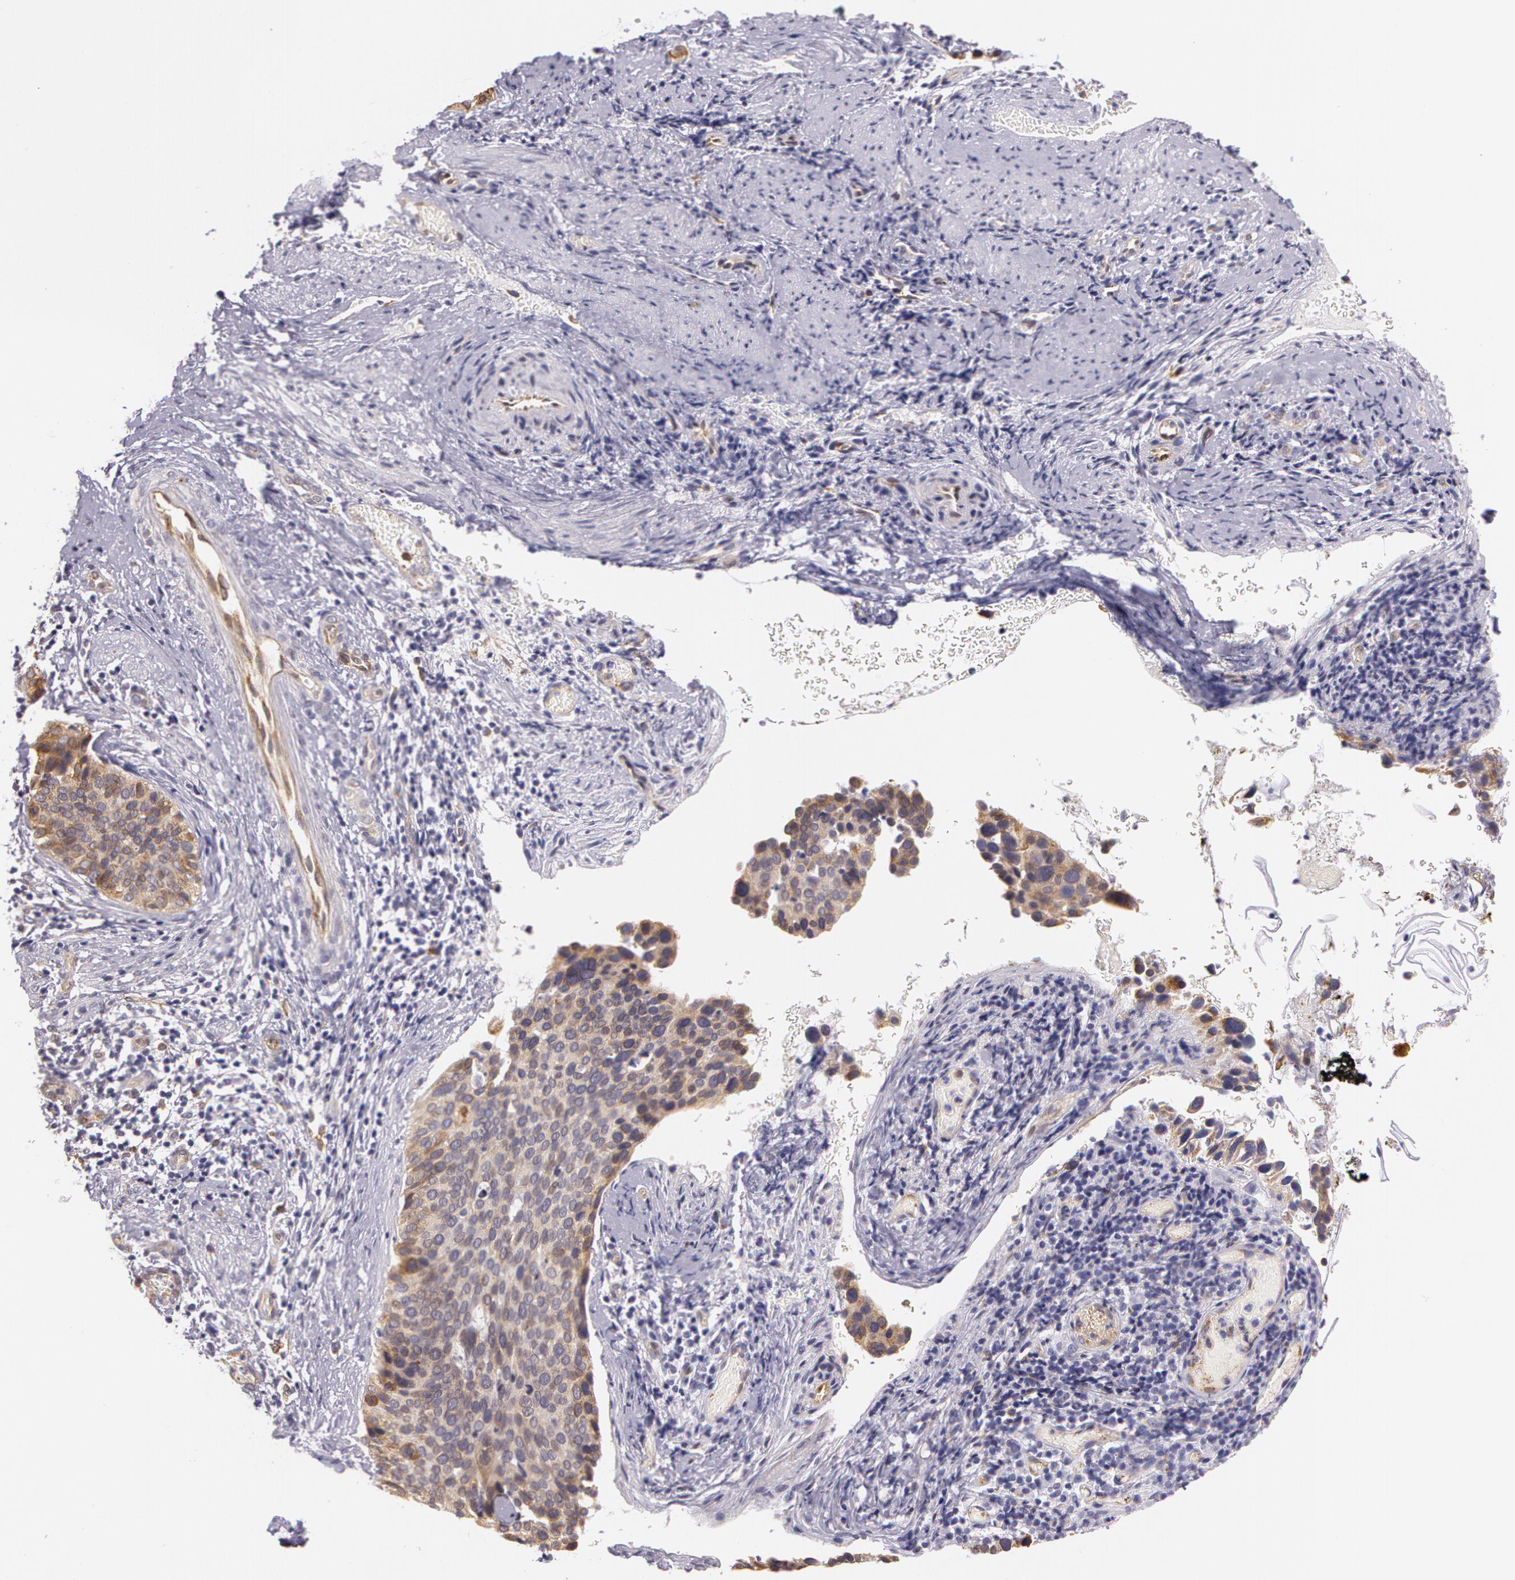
{"staining": {"intensity": "moderate", "quantity": ">75%", "location": "cytoplasmic/membranous"}, "tissue": "cervical cancer", "cell_type": "Tumor cells", "image_type": "cancer", "snomed": [{"axis": "morphology", "description": "Squamous cell carcinoma, NOS"}, {"axis": "topography", "description": "Cervix"}], "caption": "Moderate cytoplasmic/membranous staining for a protein is identified in about >75% of tumor cells of squamous cell carcinoma (cervical) using IHC.", "gene": "APP", "patient": {"sex": "female", "age": 31}}